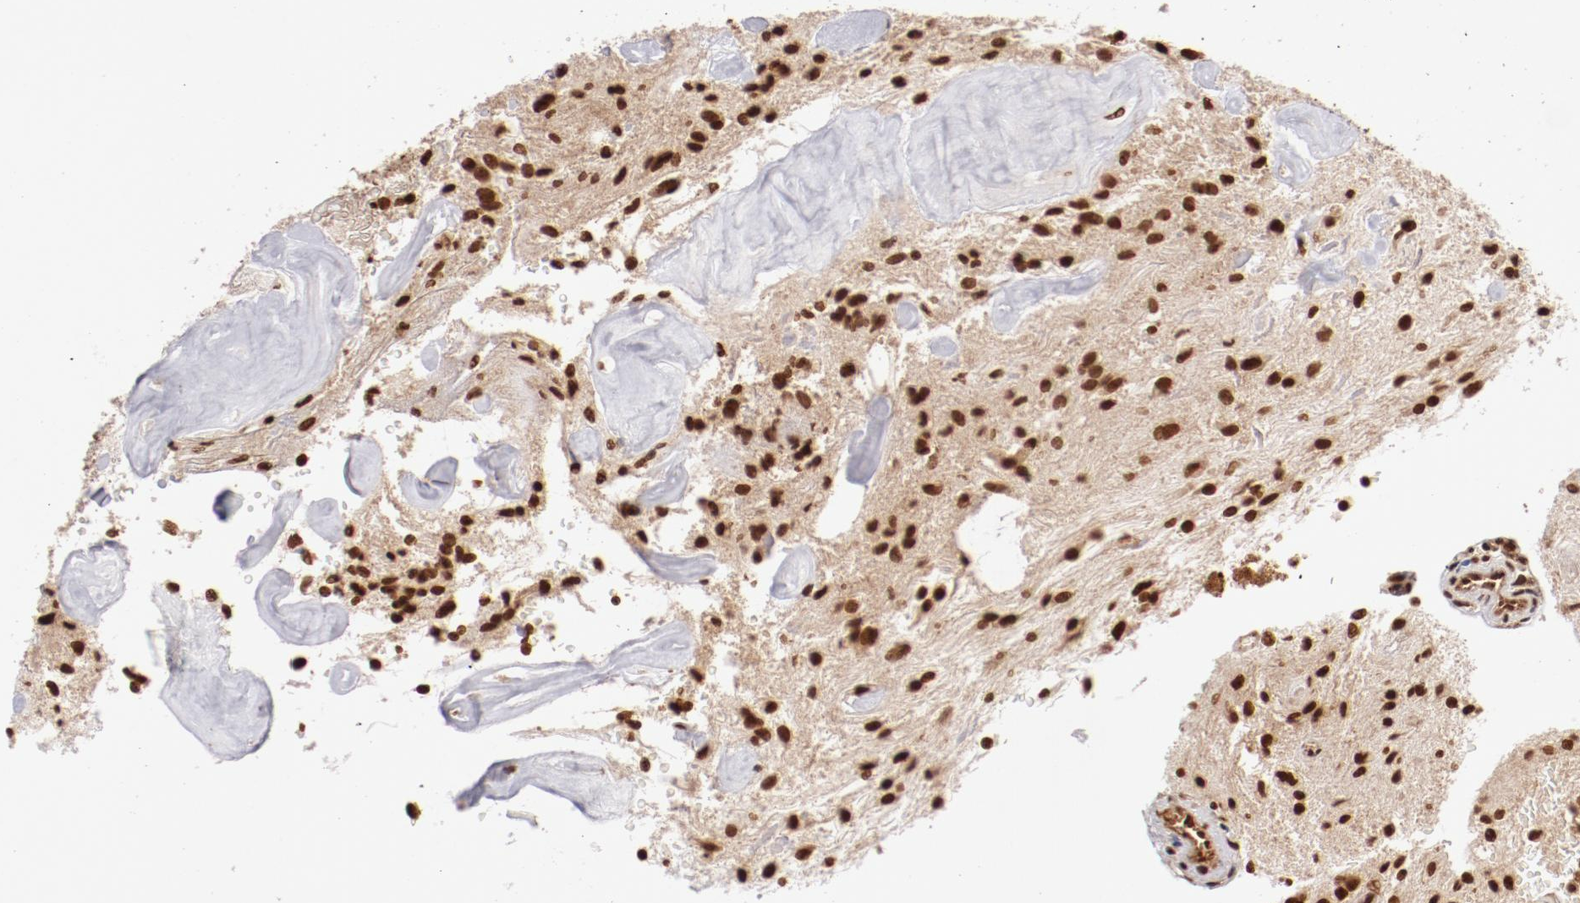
{"staining": {"intensity": "moderate", "quantity": ">75%", "location": "nuclear"}, "tissue": "glioma", "cell_type": "Tumor cells", "image_type": "cancer", "snomed": [{"axis": "morphology", "description": "Glioma, malignant, NOS"}, {"axis": "topography", "description": "Cerebellum"}], "caption": "DAB (3,3'-diaminobenzidine) immunohistochemical staining of malignant glioma exhibits moderate nuclear protein expression in about >75% of tumor cells.", "gene": "ABL2", "patient": {"sex": "female", "age": 10}}